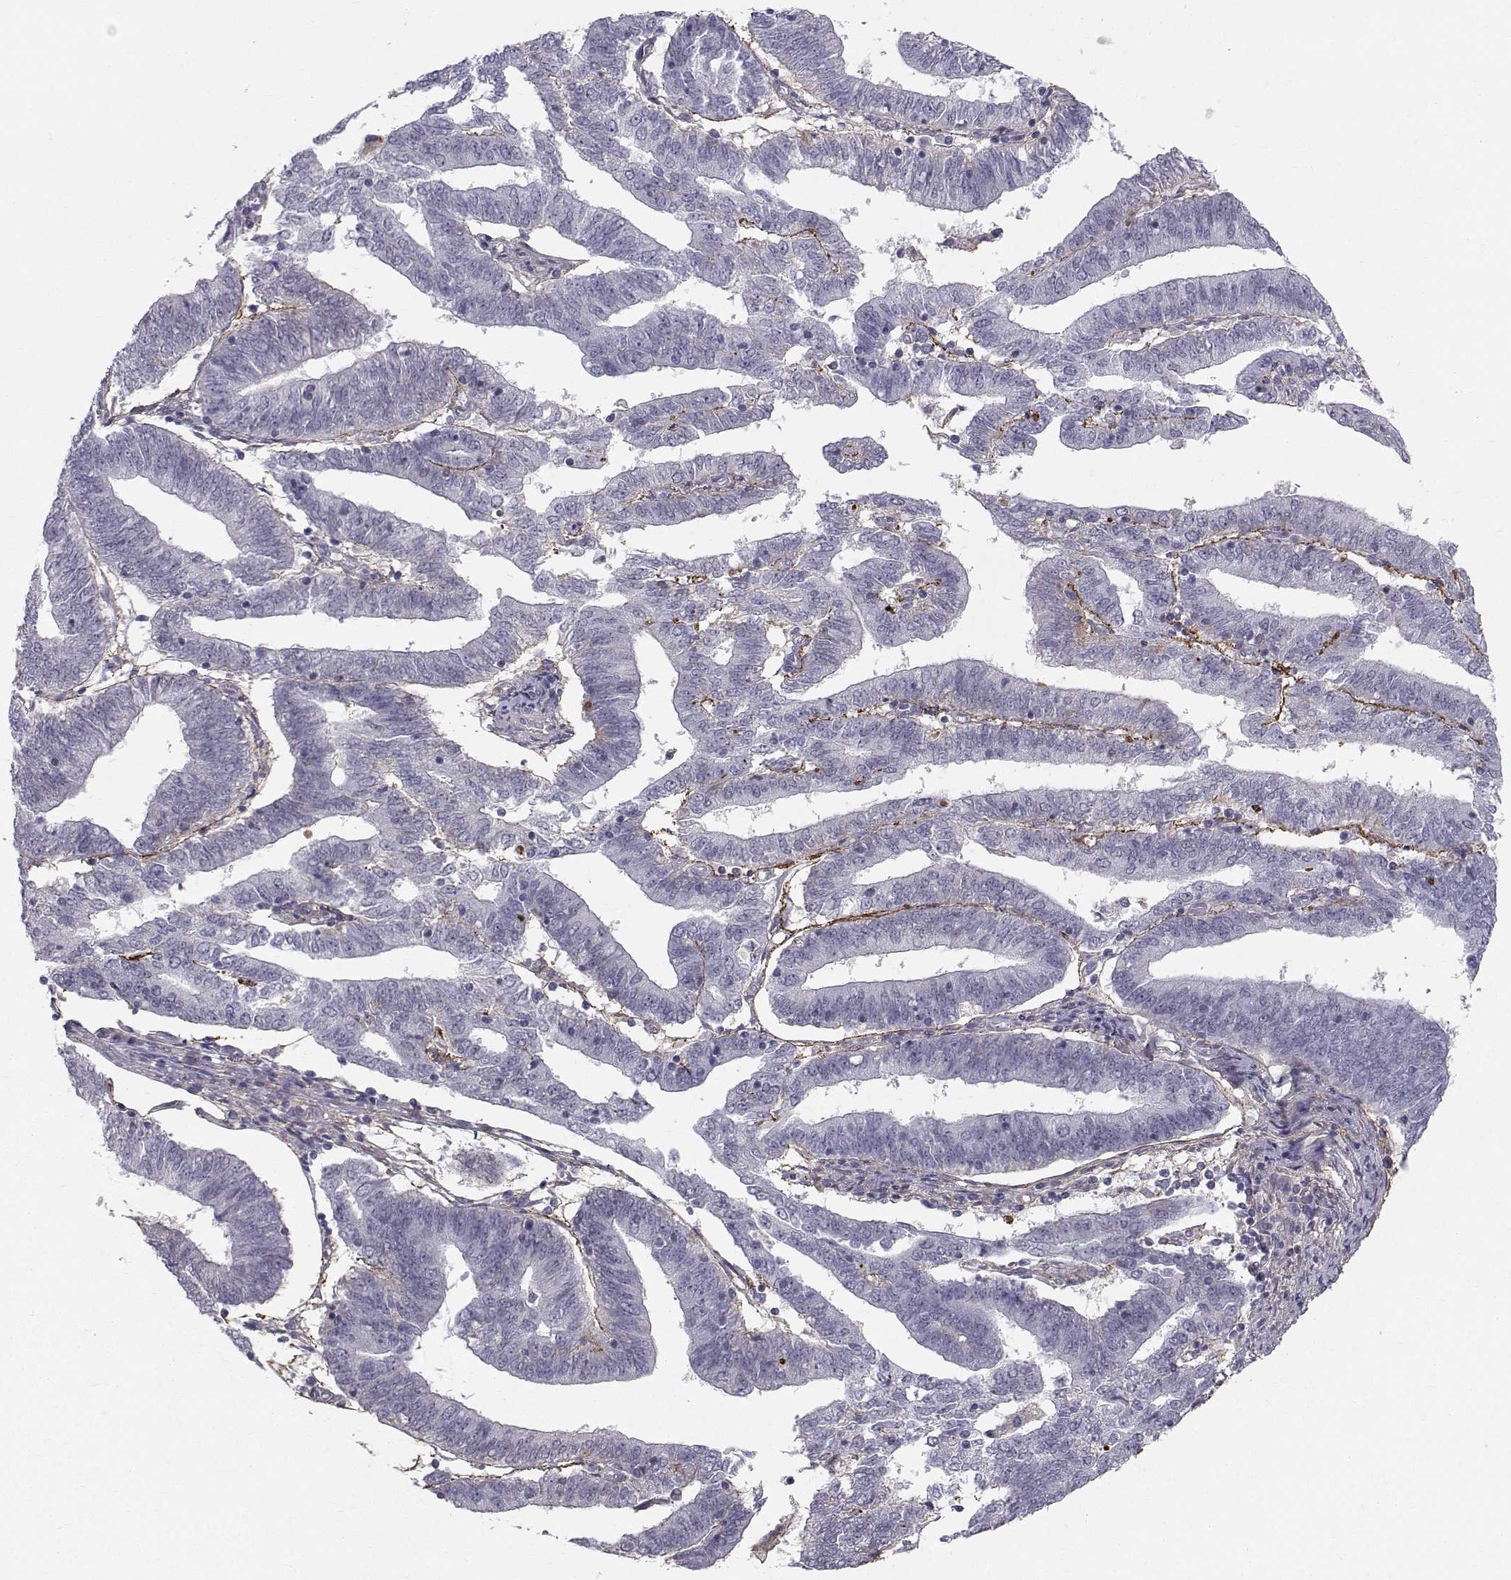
{"staining": {"intensity": "negative", "quantity": "none", "location": "none"}, "tissue": "endometrial cancer", "cell_type": "Tumor cells", "image_type": "cancer", "snomed": [{"axis": "morphology", "description": "Adenocarcinoma, NOS"}, {"axis": "topography", "description": "Endometrium"}], "caption": "The immunohistochemistry (IHC) micrograph has no significant positivity in tumor cells of adenocarcinoma (endometrial) tissue.", "gene": "SPDYE4", "patient": {"sex": "female", "age": 82}}